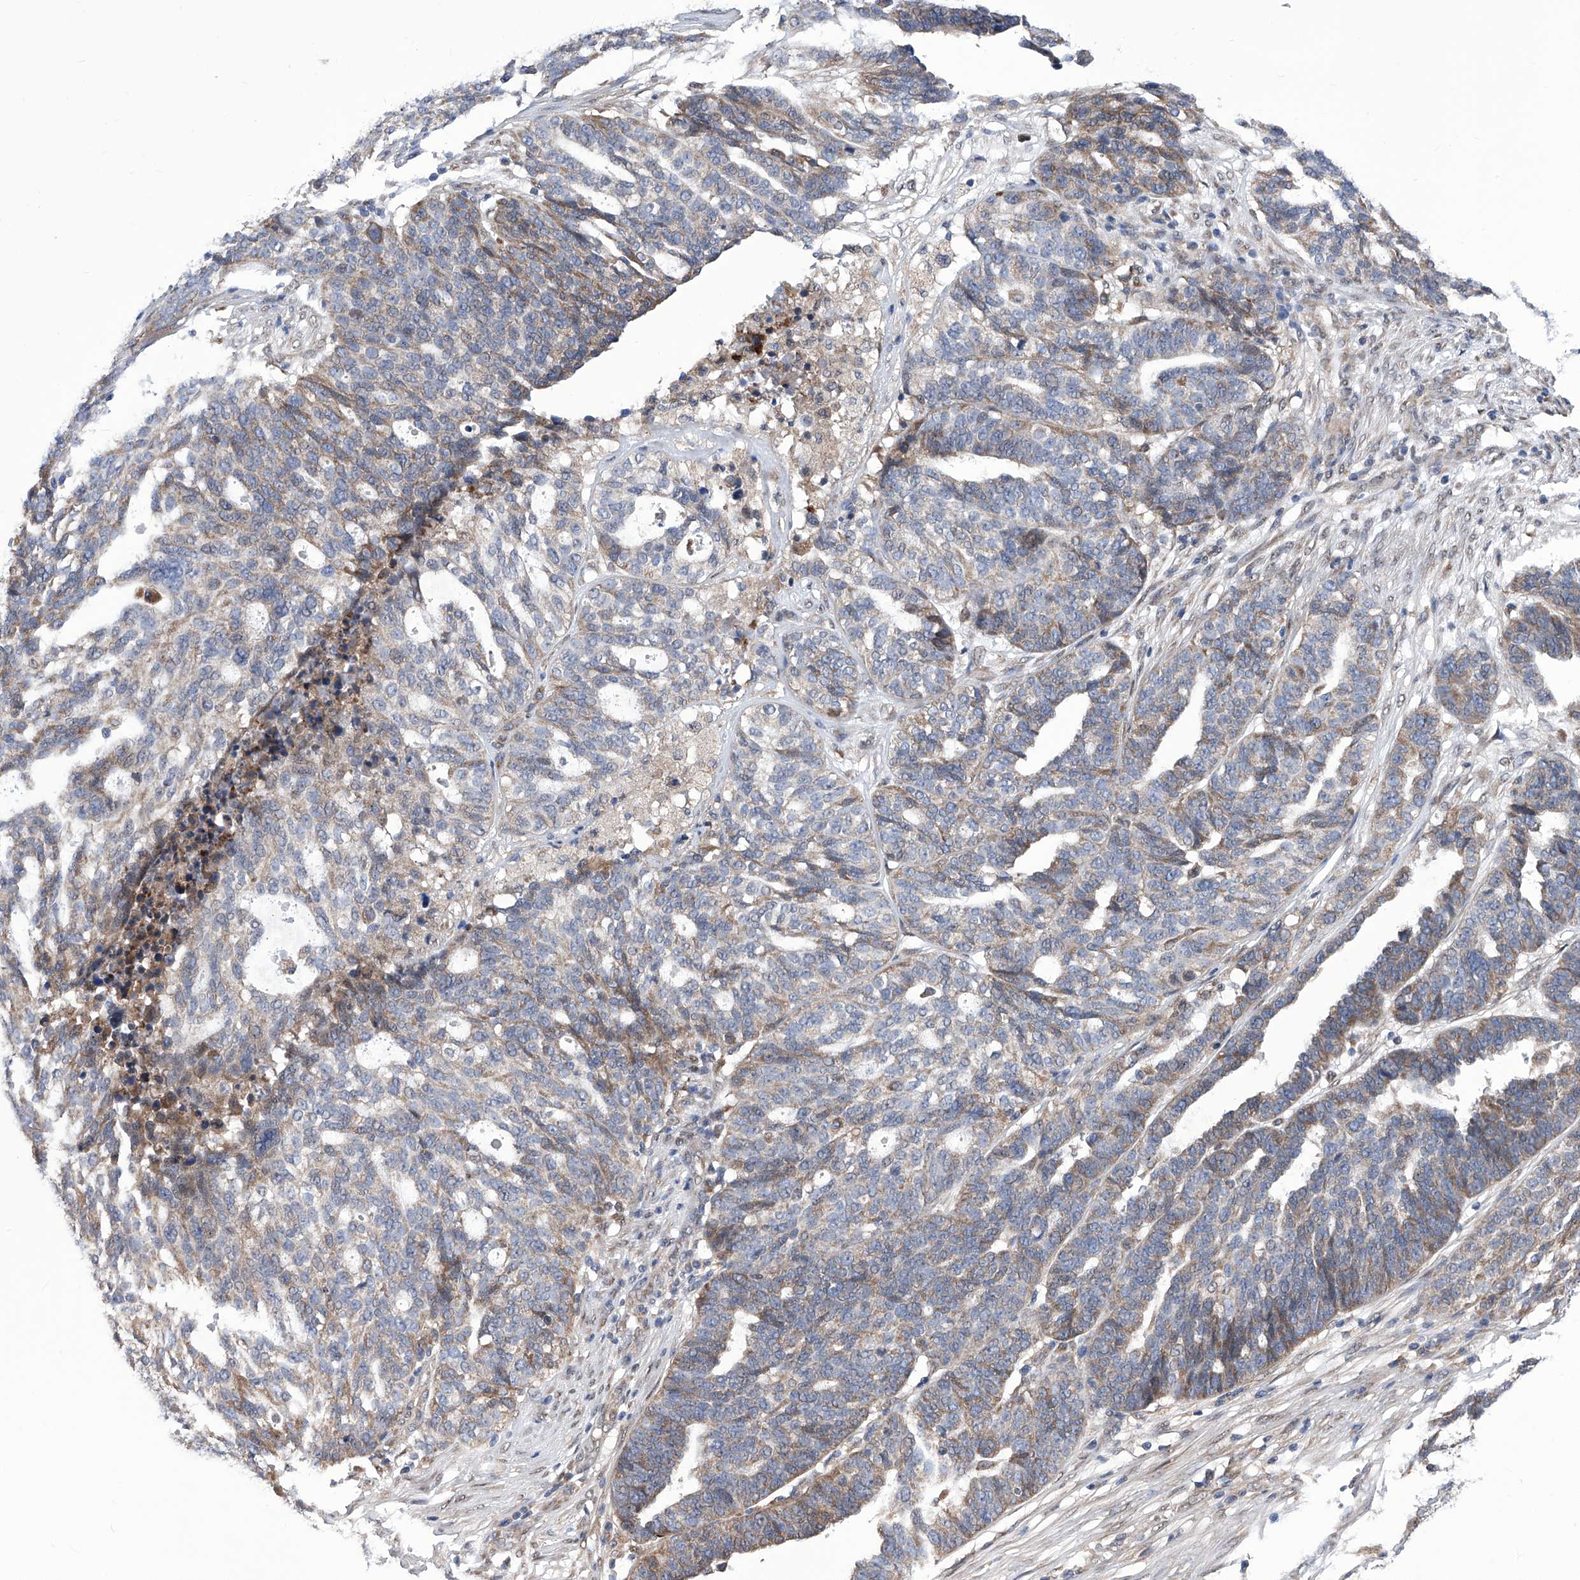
{"staining": {"intensity": "moderate", "quantity": "<25%", "location": "cytoplasmic/membranous"}, "tissue": "ovarian cancer", "cell_type": "Tumor cells", "image_type": "cancer", "snomed": [{"axis": "morphology", "description": "Cystadenocarcinoma, serous, NOS"}, {"axis": "topography", "description": "Ovary"}], "caption": "High-magnification brightfield microscopy of ovarian cancer (serous cystadenocarcinoma) stained with DAB (brown) and counterstained with hematoxylin (blue). tumor cells exhibit moderate cytoplasmic/membranous expression is appreciated in approximately<25% of cells.", "gene": "KTI12", "patient": {"sex": "female", "age": 59}}